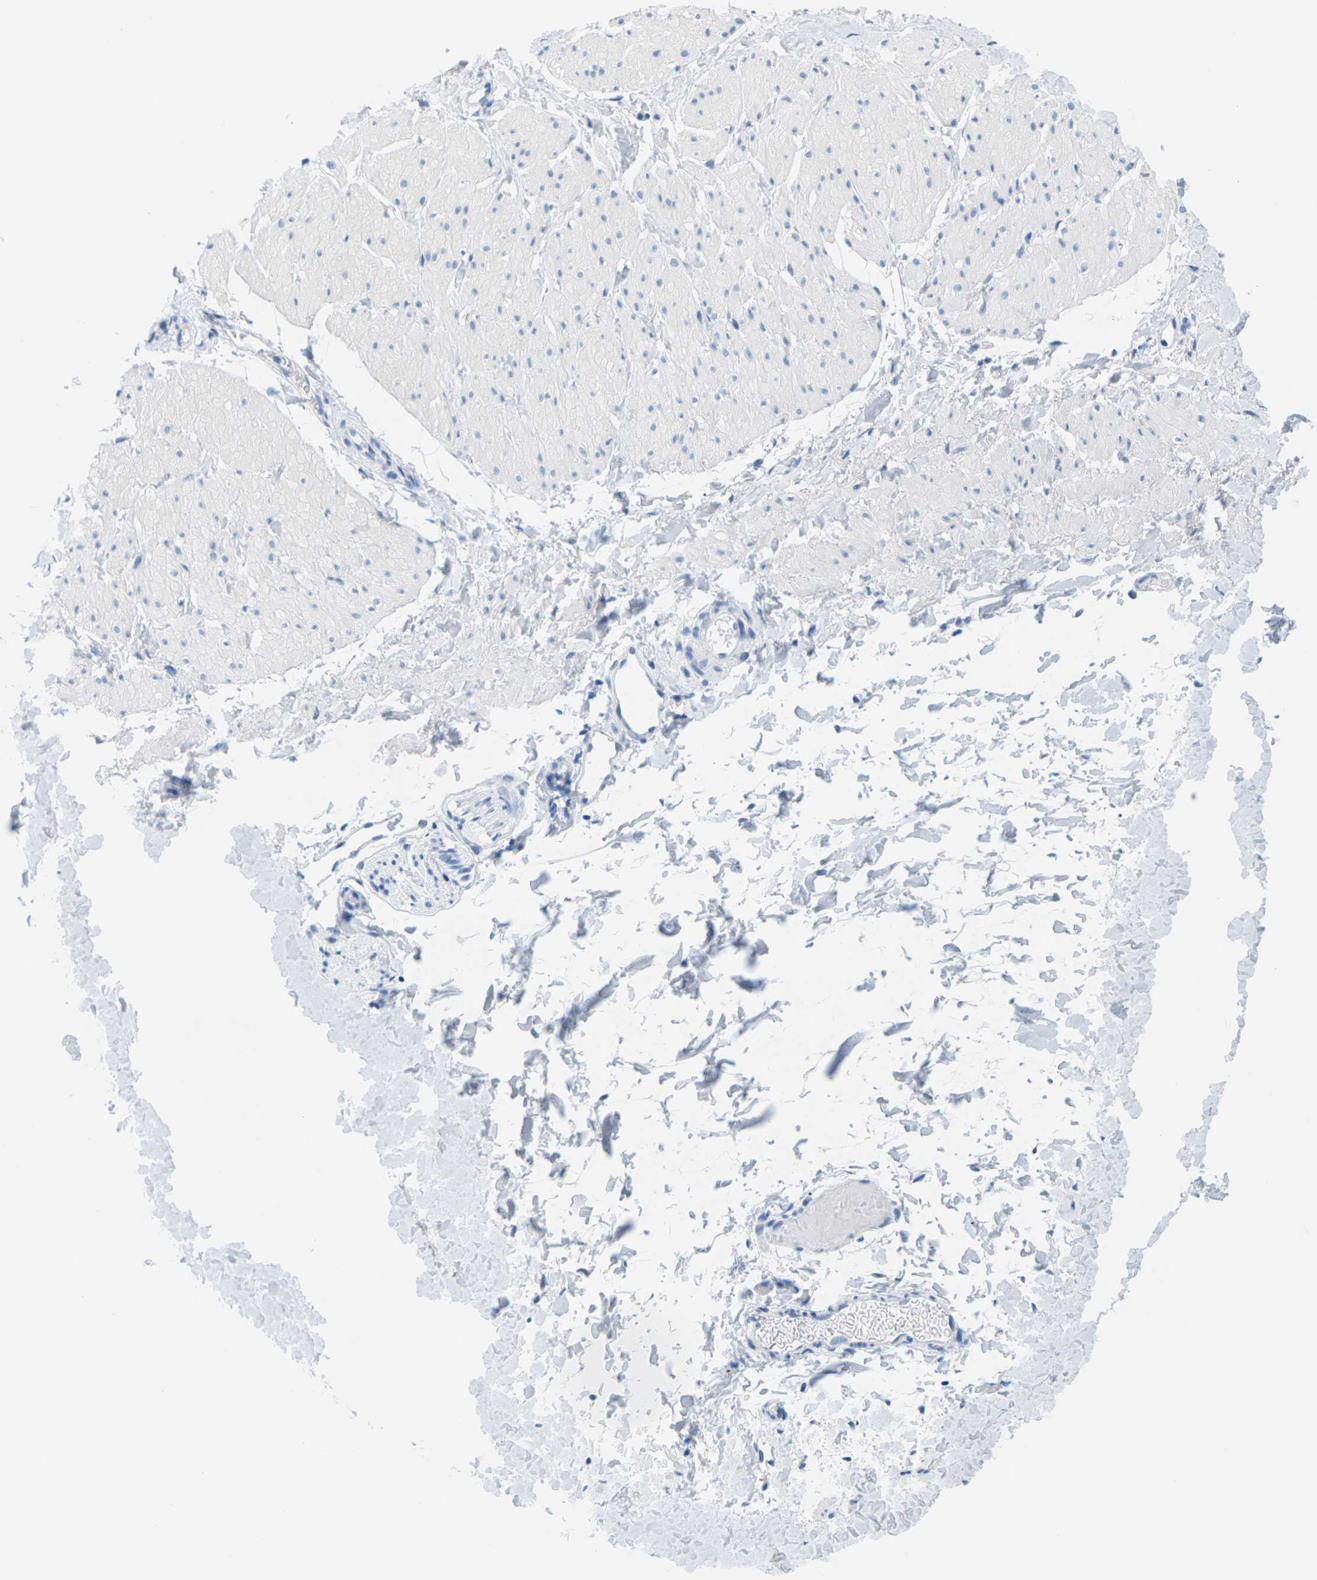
{"staining": {"intensity": "negative", "quantity": "none", "location": "none"}, "tissue": "smooth muscle", "cell_type": "Smooth muscle cells", "image_type": "normal", "snomed": [{"axis": "morphology", "description": "Normal tissue, NOS"}, {"axis": "topography", "description": "Smooth muscle"}], "caption": "Smooth muscle stained for a protein using immunohistochemistry (IHC) displays no staining smooth muscle cells.", "gene": "SLC12A1", "patient": {"sex": "male", "age": 16}}